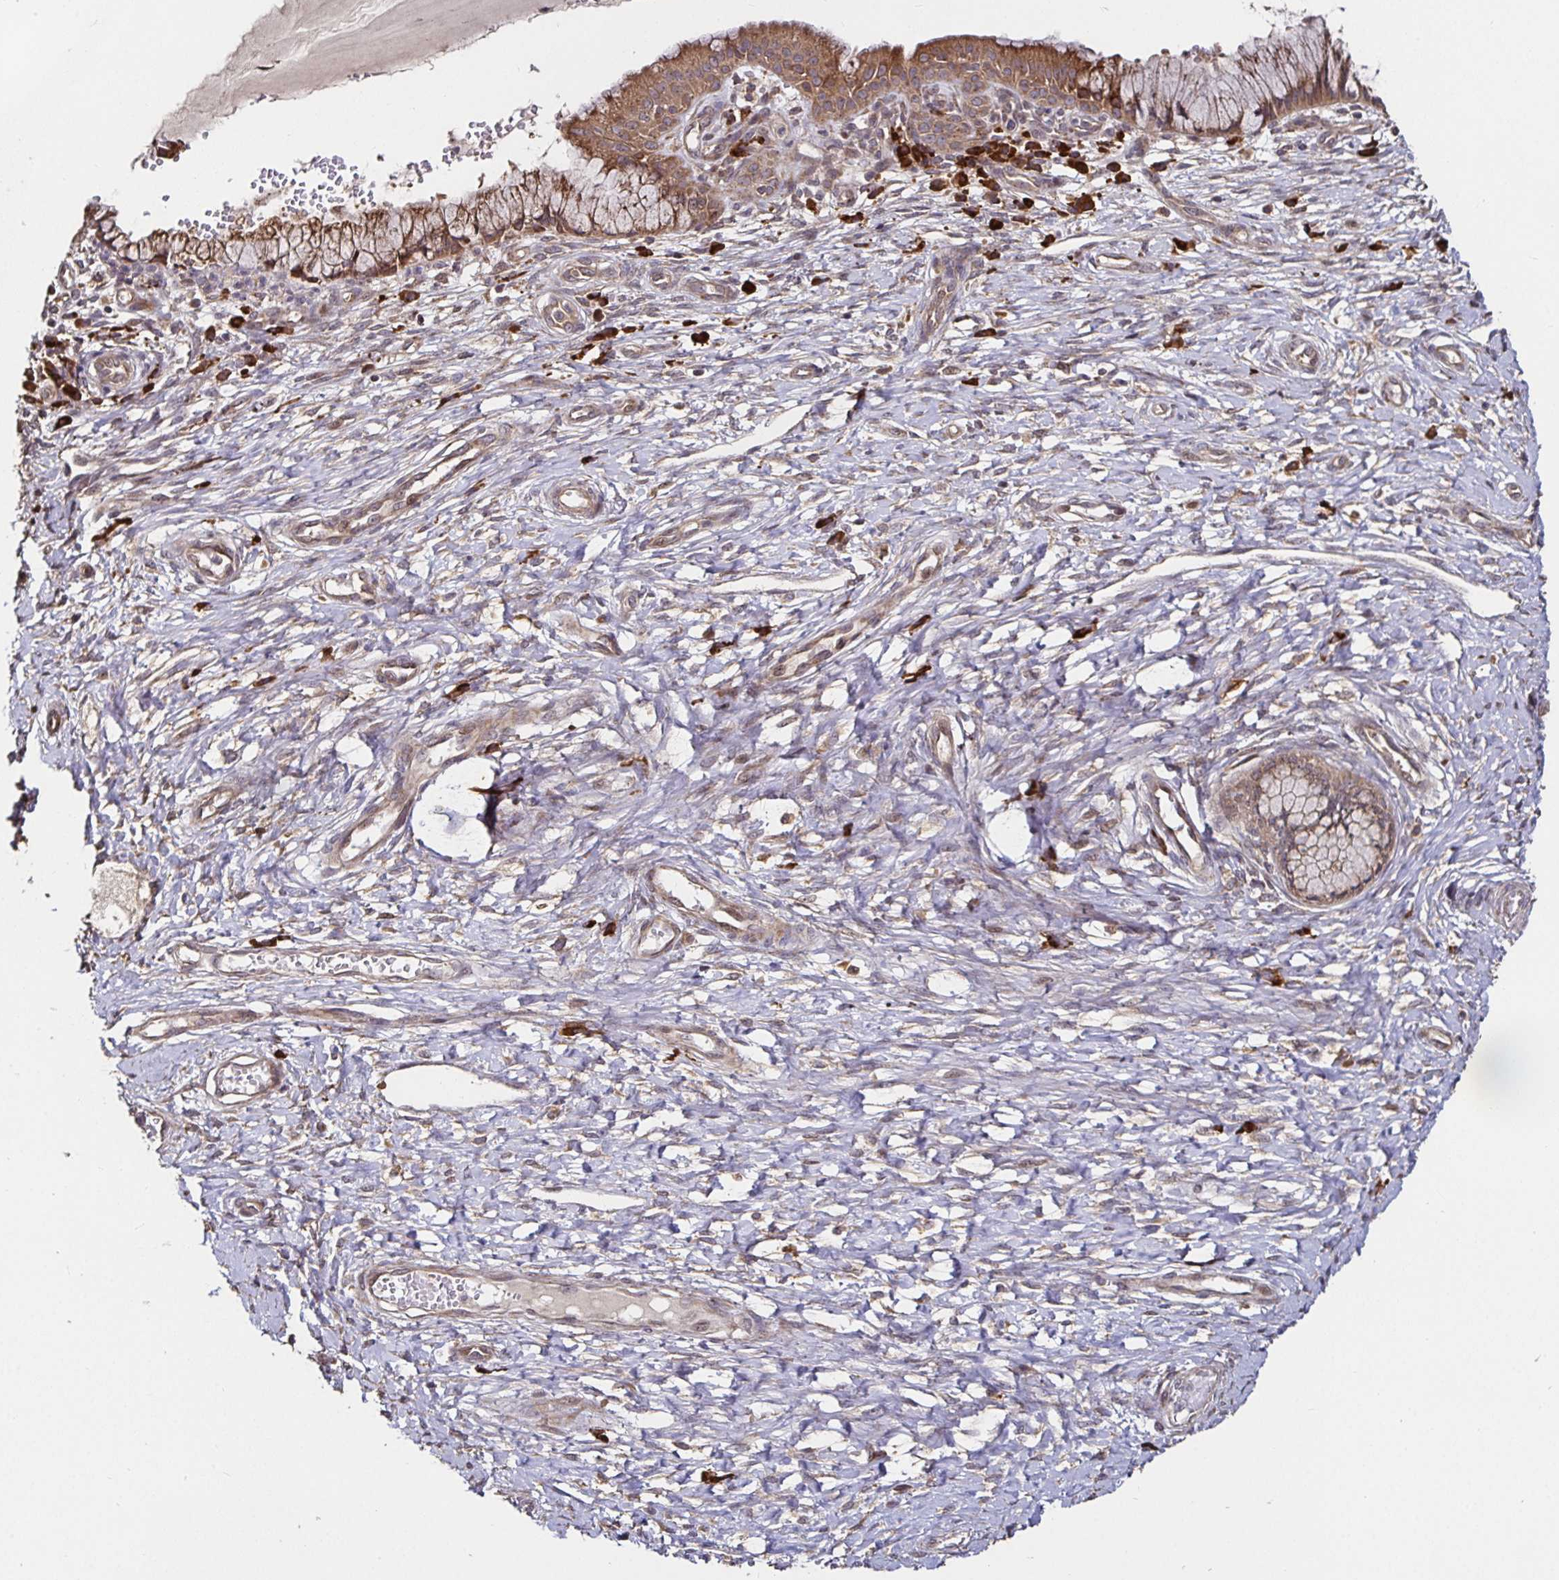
{"staining": {"intensity": "strong", "quantity": ">75%", "location": "cytoplasmic/membranous"}, "tissue": "cervix", "cell_type": "Glandular cells", "image_type": "normal", "snomed": [{"axis": "morphology", "description": "Normal tissue, NOS"}, {"axis": "topography", "description": "Cervix"}], "caption": "This micrograph exhibits immunohistochemistry staining of normal human cervix, with high strong cytoplasmic/membranous staining in about >75% of glandular cells.", "gene": "MLST8", "patient": {"sex": "female", "age": 37}}